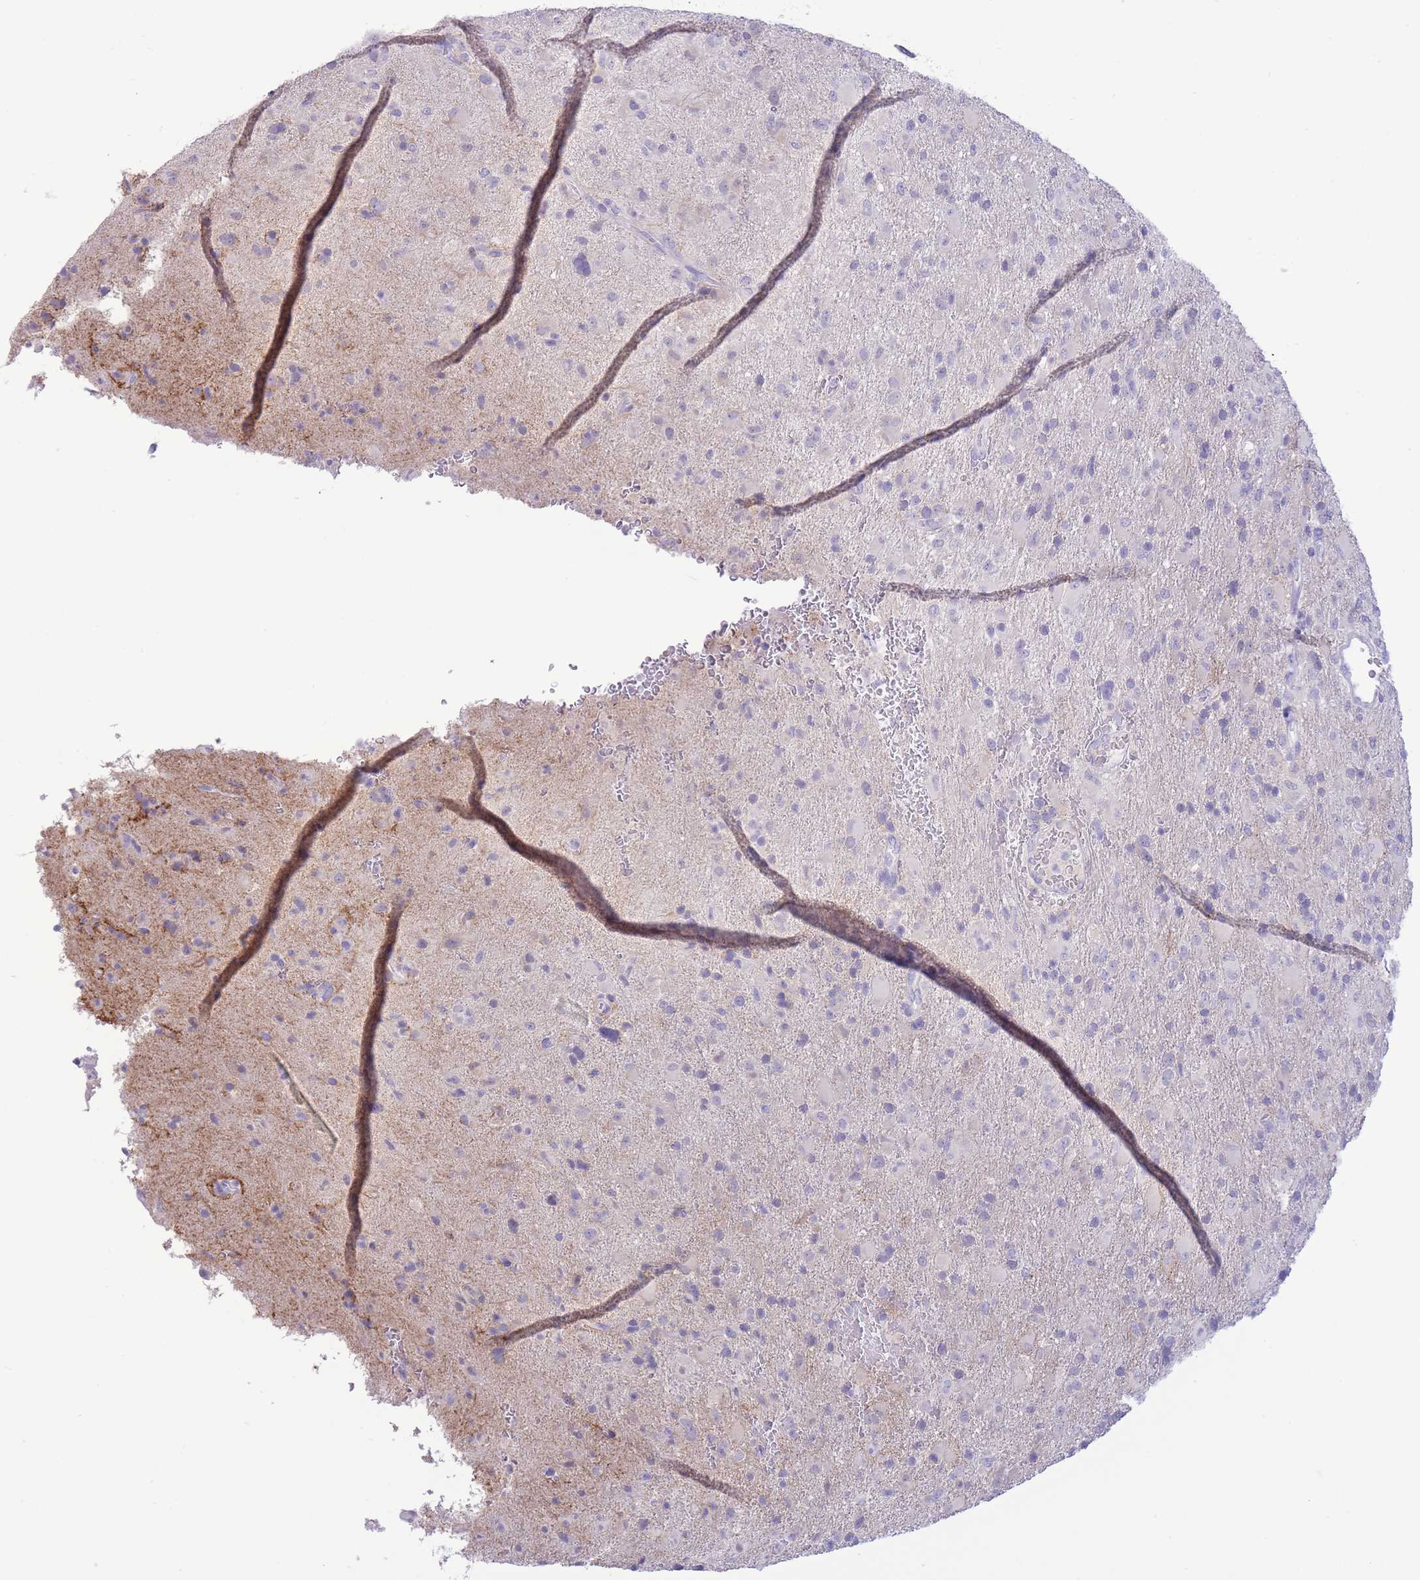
{"staining": {"intensity": "negative", "quantity": "none", "location": "none"}, "tissue": "glioma", "cell_type": "Tumor cells", "image_type": "cancer", "snomed": [{"axis": "morphology", "description": "Glioma, malignant, Low grade"}, {"axis": "topography", "description": "Brain"}], "caption": "There is no significant positivity in tumor cells of glioma. The staining was performed using DAB (3,3'-diaminobenzidine) to visualize the protein expression in brown, while the nuclei were stained in blue with hematoxylin (Magnification: 20x).", "gene": "ASAP3", "patient": {"sex": "male", "age": 65}}